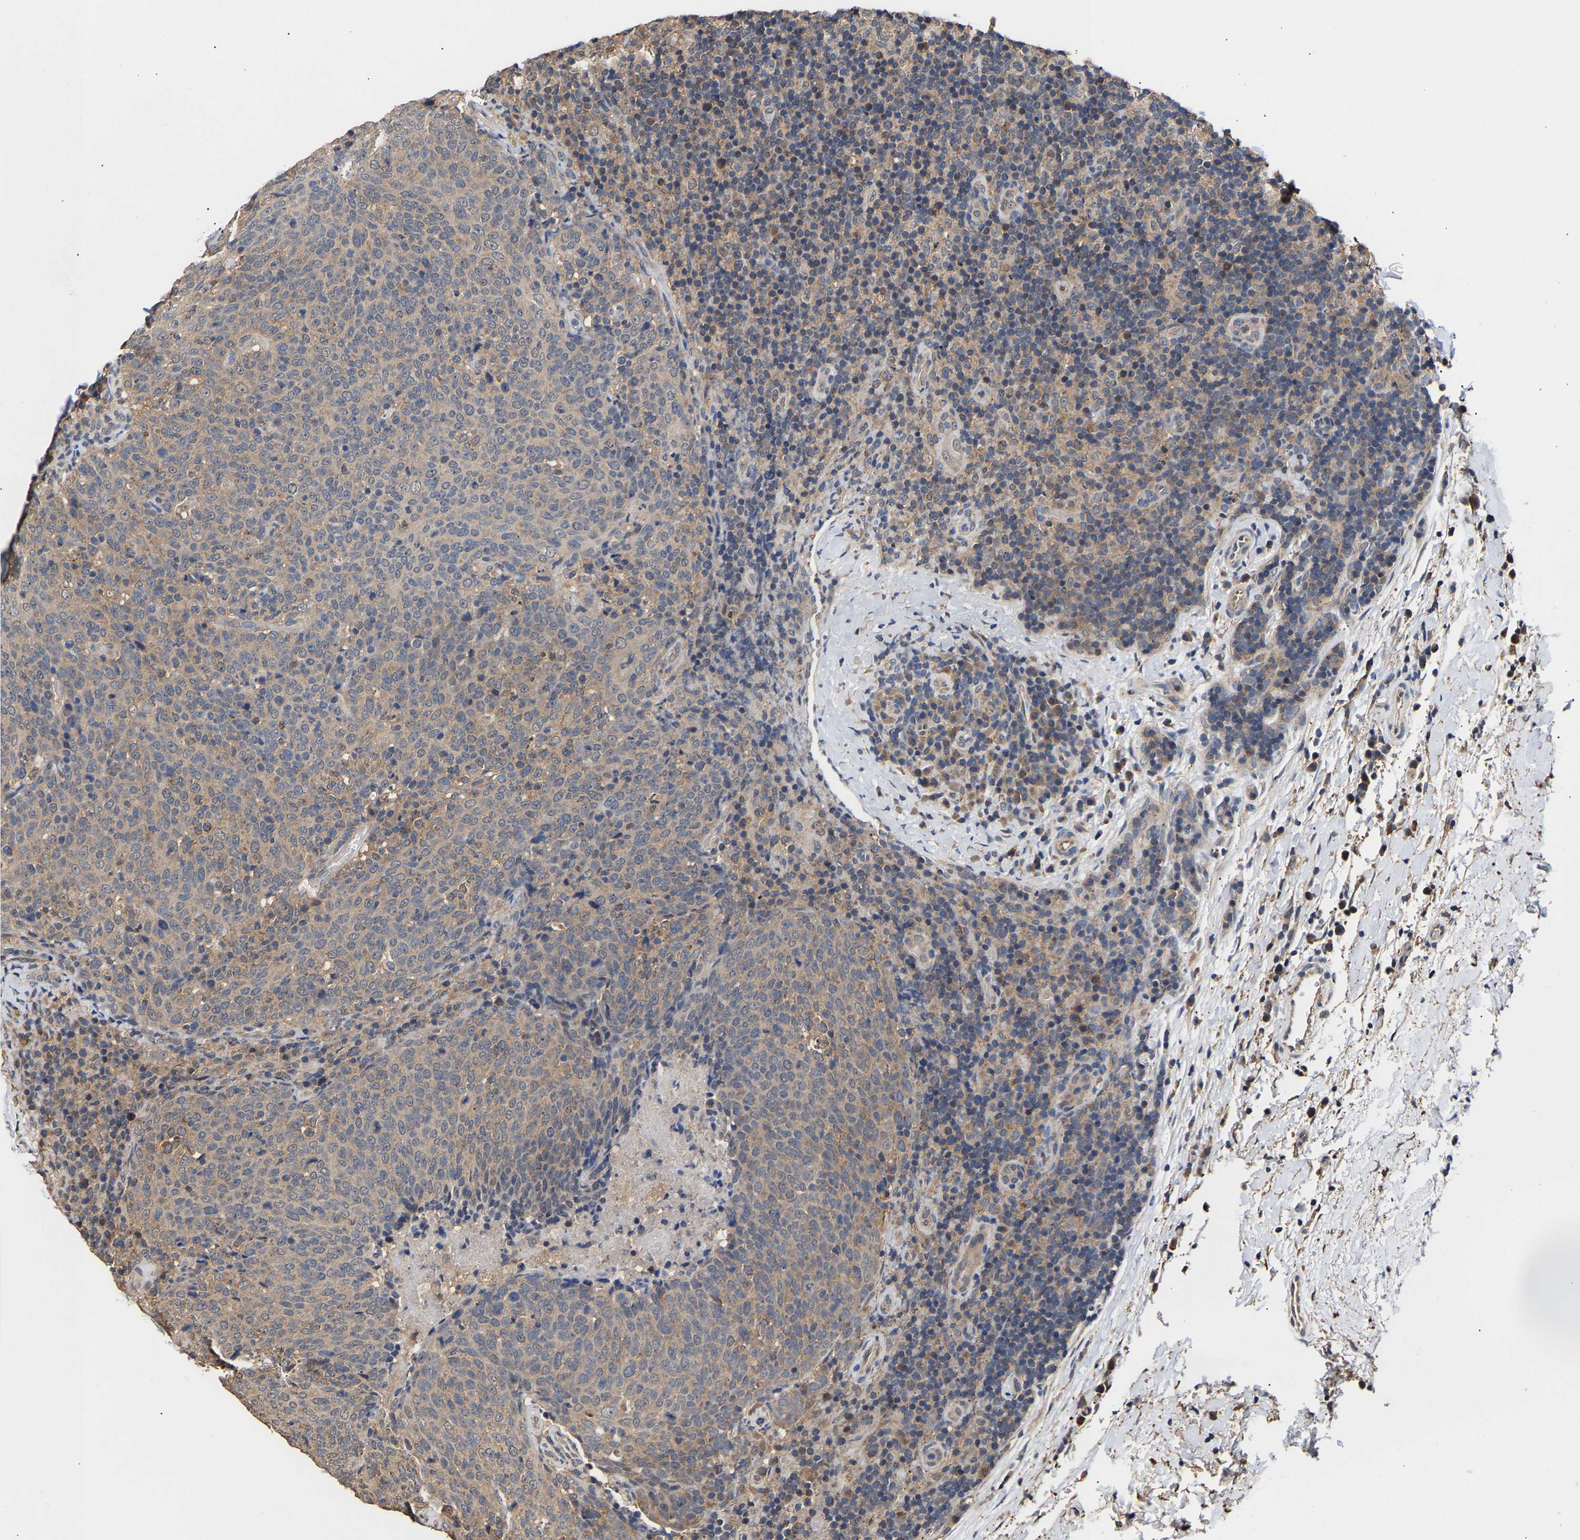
{"staining": {"intensity": "weak", "quantity": ">75%", "location": "cytoplasmic/membranous"}, "tissue": "head and neck cancer", "cell_type": "Tumor cells", "image_type": "cancer", "snomed": [{"axis": "morphology", "description": "Squamous cell carcinoma, NOS"}, {"axis": "morphology", "description": "Squamous cell carcinoma, metastatic, NOS"}, {"axis": "topography", "description": "Lymph node"}, {"axis": "topography", "description": "Head-Neck"}], "caption": "Protein staining shows weak cytoplasmic/membranous staining in about >75% of tumor cells in metastatic squamous cell carcinoma (head and neck).", "gene": "ZNF26", "patient": {"sex": "male", "age": 62}}